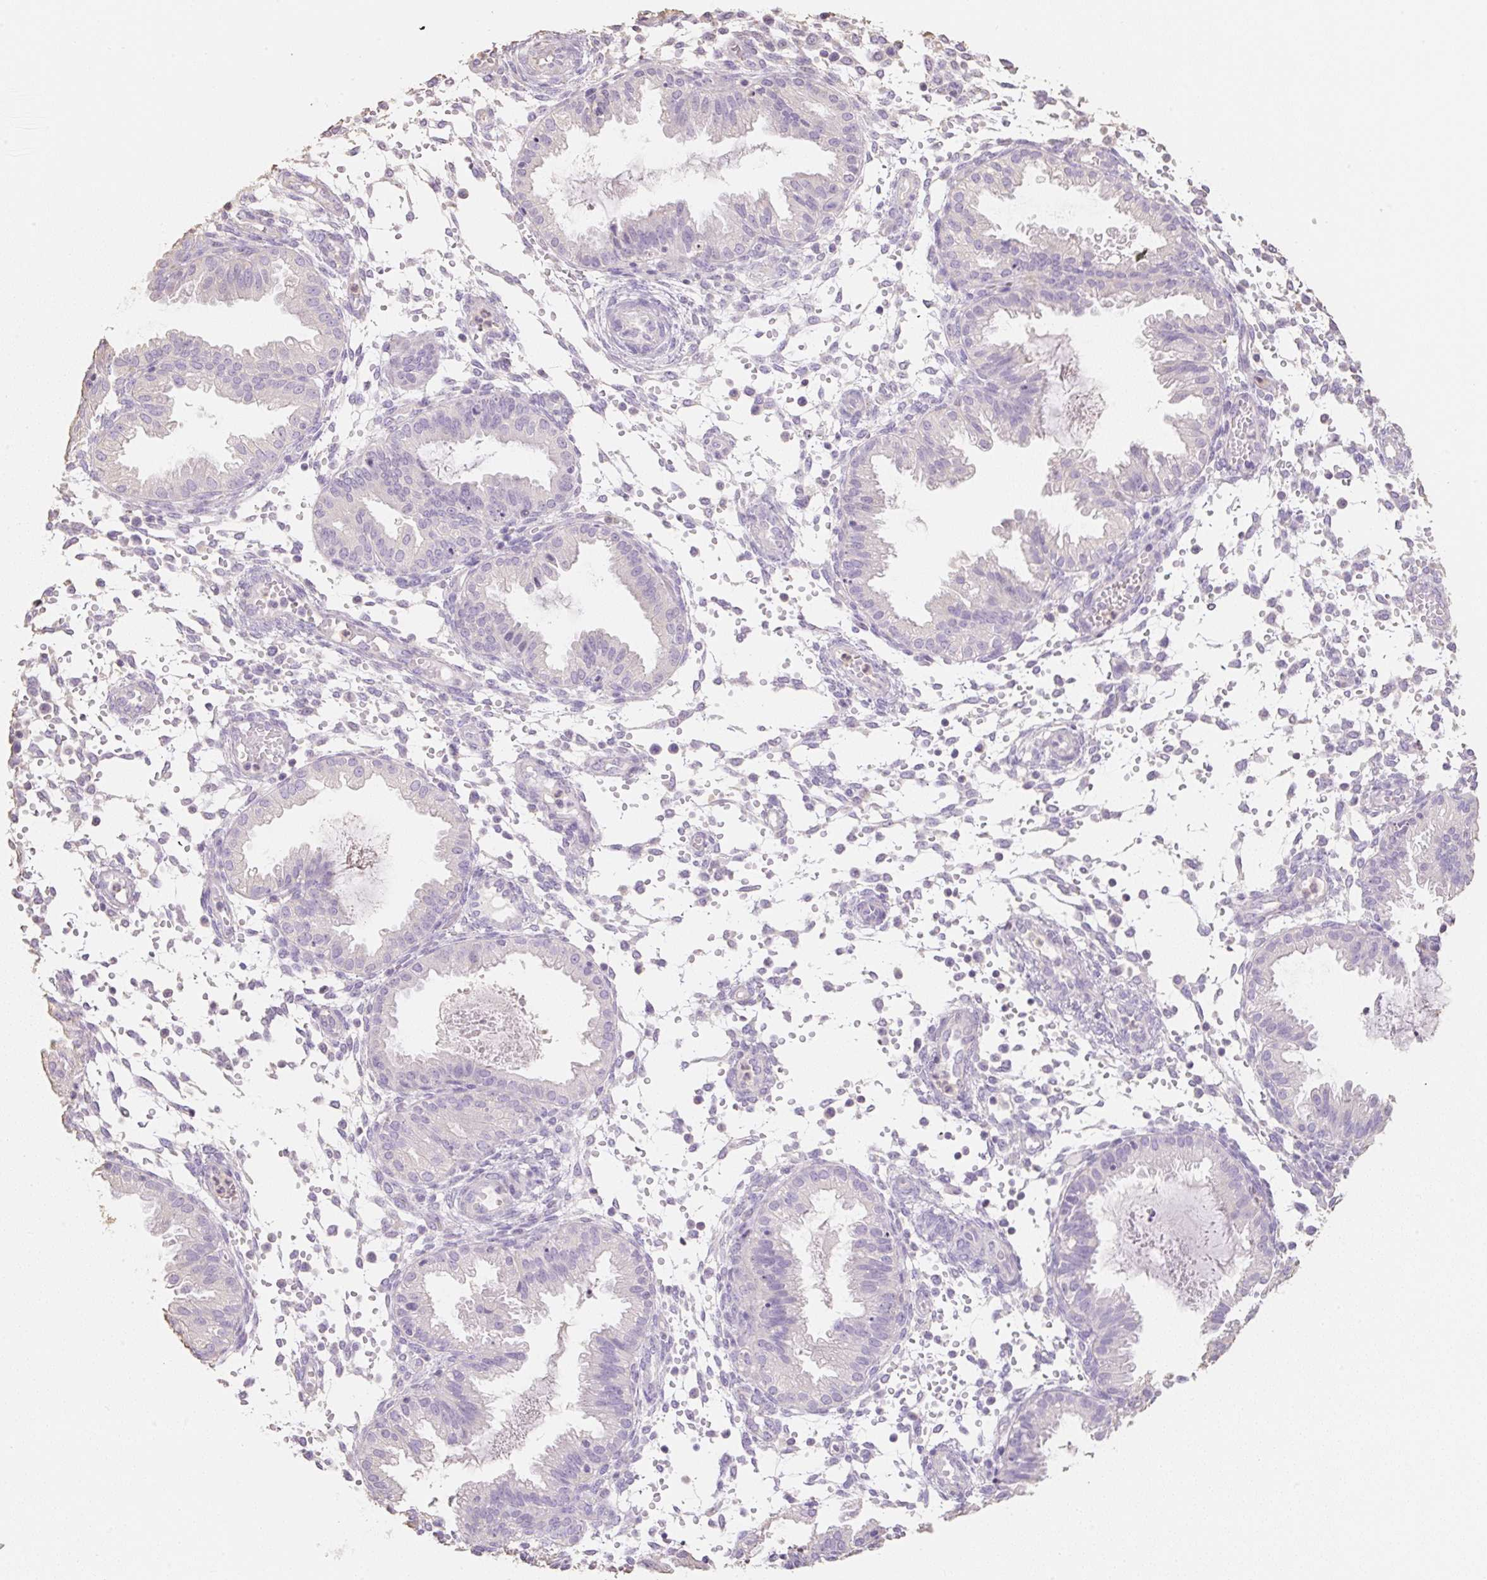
{"staining": {"intensity": "negative", "quantity": "none", "location": "none"}, "tissue": "endometrium", "cell_type": "Cells in endometrial stroma", "image_type": "normal", "snomed": [{"axis": "morphology", "description": "Normal tissue, NOS"}, {"axis": "topography", "description": "Endometrium"}], "caption": "IHC histopathology image of normal endometrium: endometrium stained with DAB shows no significant protein staining in cells in endometrial stroma.", "gene": "MBOAT7", "patient": {"sex": "female", "age": 33}}